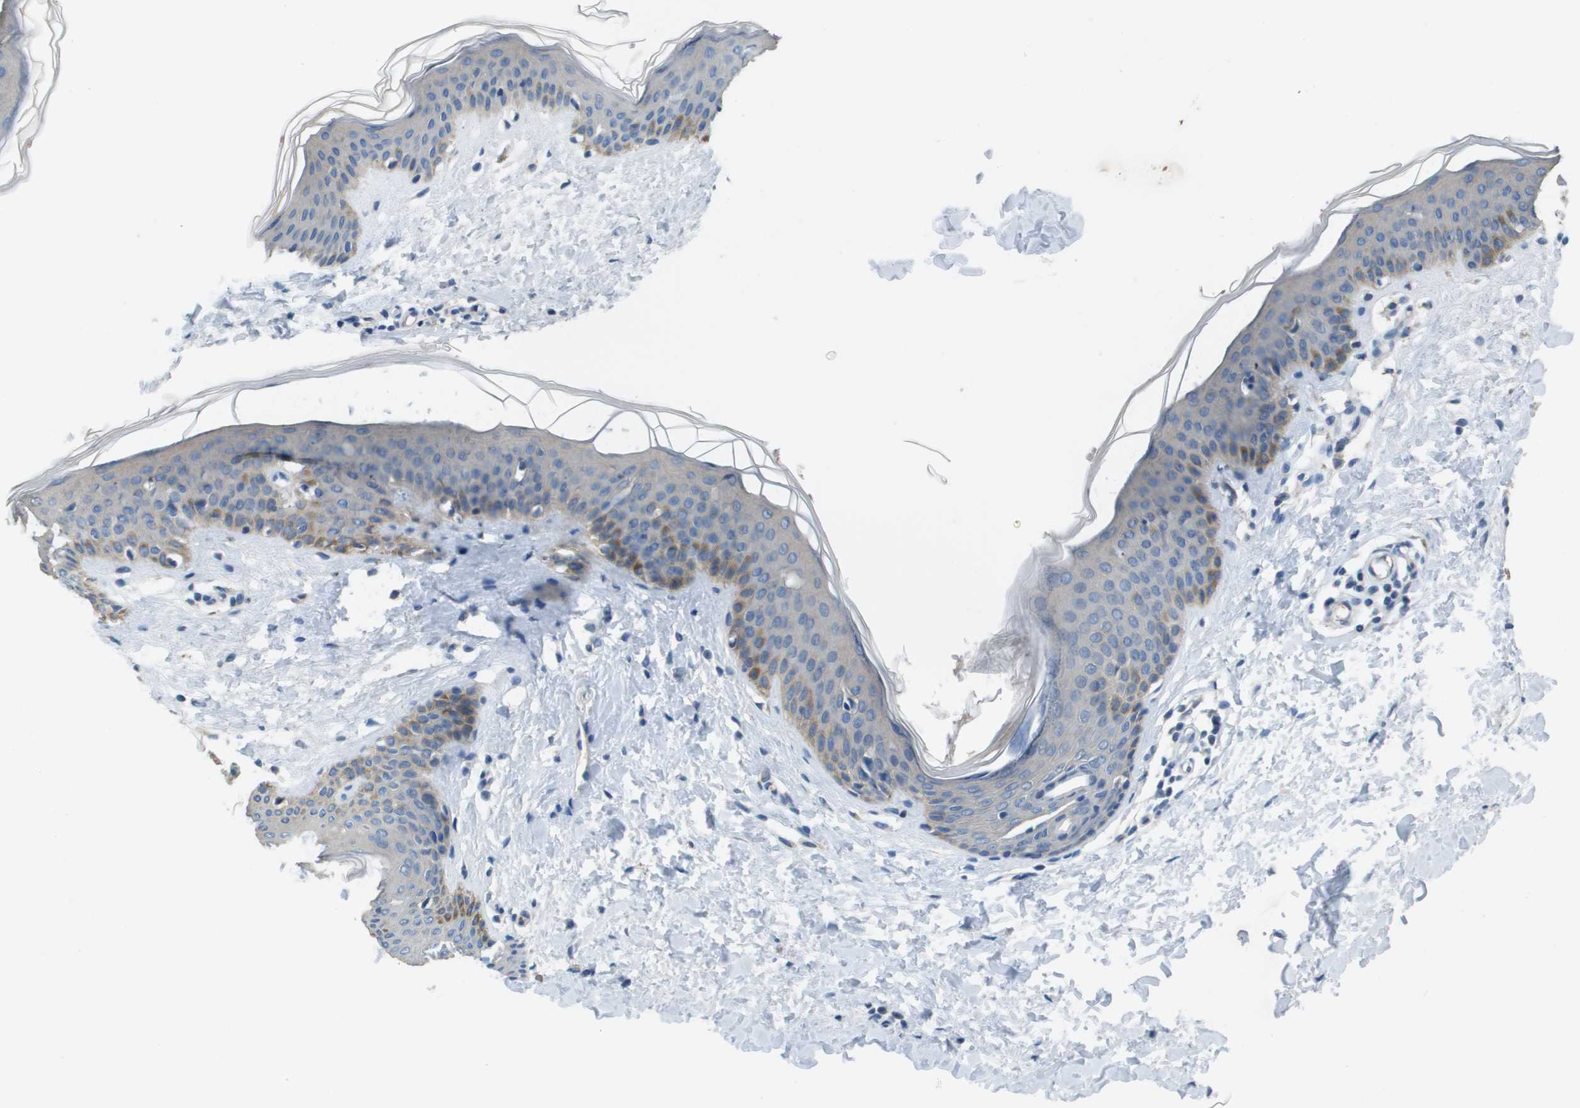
{"staining": {"intensity": "negative", "quantity": "none", "location": "none"}, "tissue": "skin", "cell_type": "Fibroblasts", "image_type": "normal", "snomed": [{"axis": "morphology", "description": "Normal tissue, NOS"}, {"axis": "topography", "description": "Skin"}], "caption": "Immunohistochemistry histopathology image of unremarkable skin: human skin stained with DAB shows no significant protein staining in fibroblasts.", "gene": "NCS1", "patient": {"sex": "female", "age": 17}}